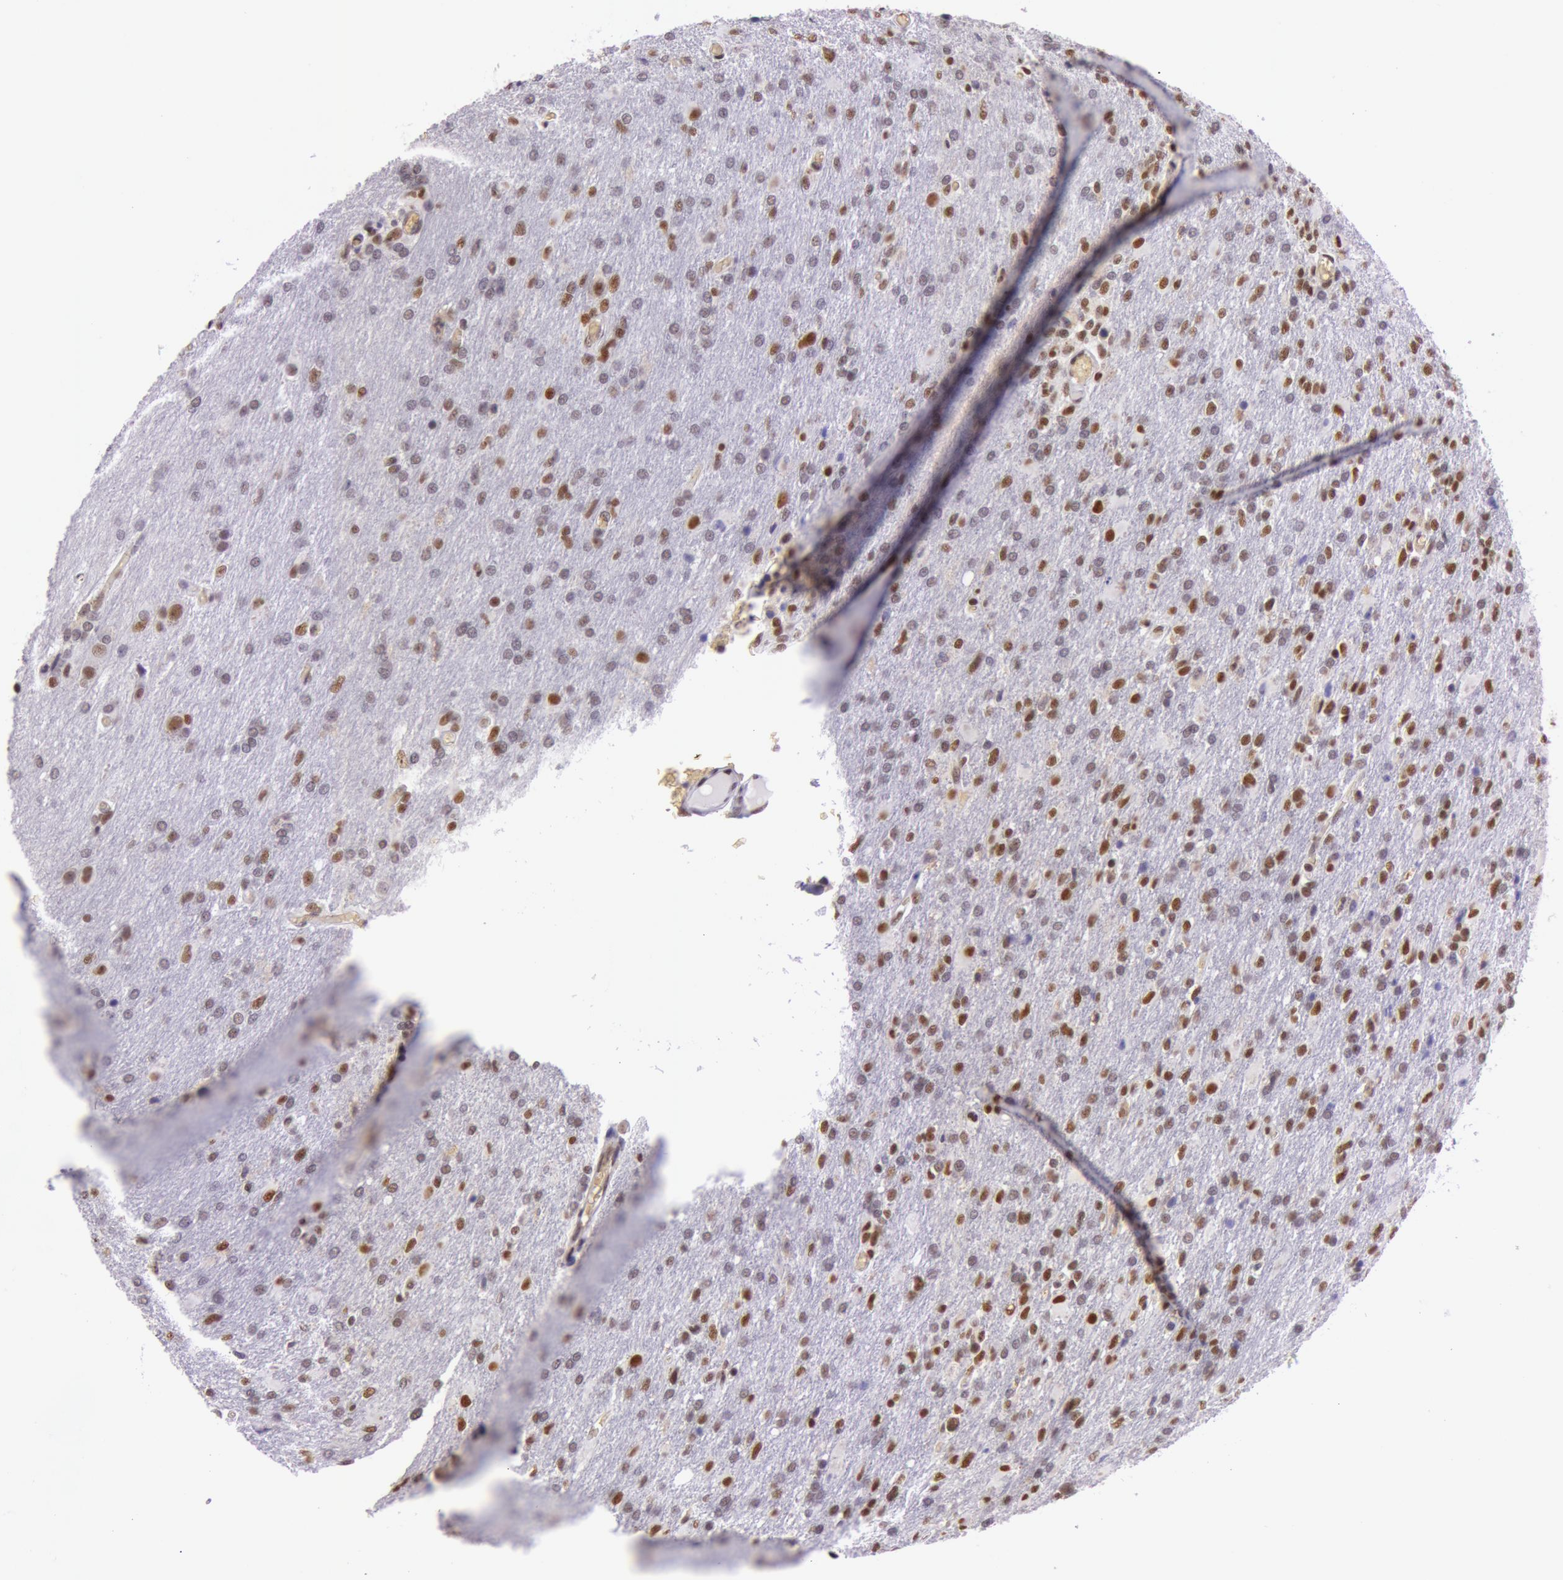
{"staining": {"intensity": "strong", "quantity": ">75%", "location": "nuclear"}, "tissue": "glioma", "cell_type": "Tumor cells", "image_type": "cancer", "snomed": [{"axis": "morphology", "description": "Glioma, malignant, High grade"}, {"axis": "topography", "description": "Brain"}], "caption": "Tumor cells exhibit high levels of strong nuclear positivity in about >75% of cells in human glioma.", "gene": "NBN", "patient": {"sex": "male", "age": 68}}